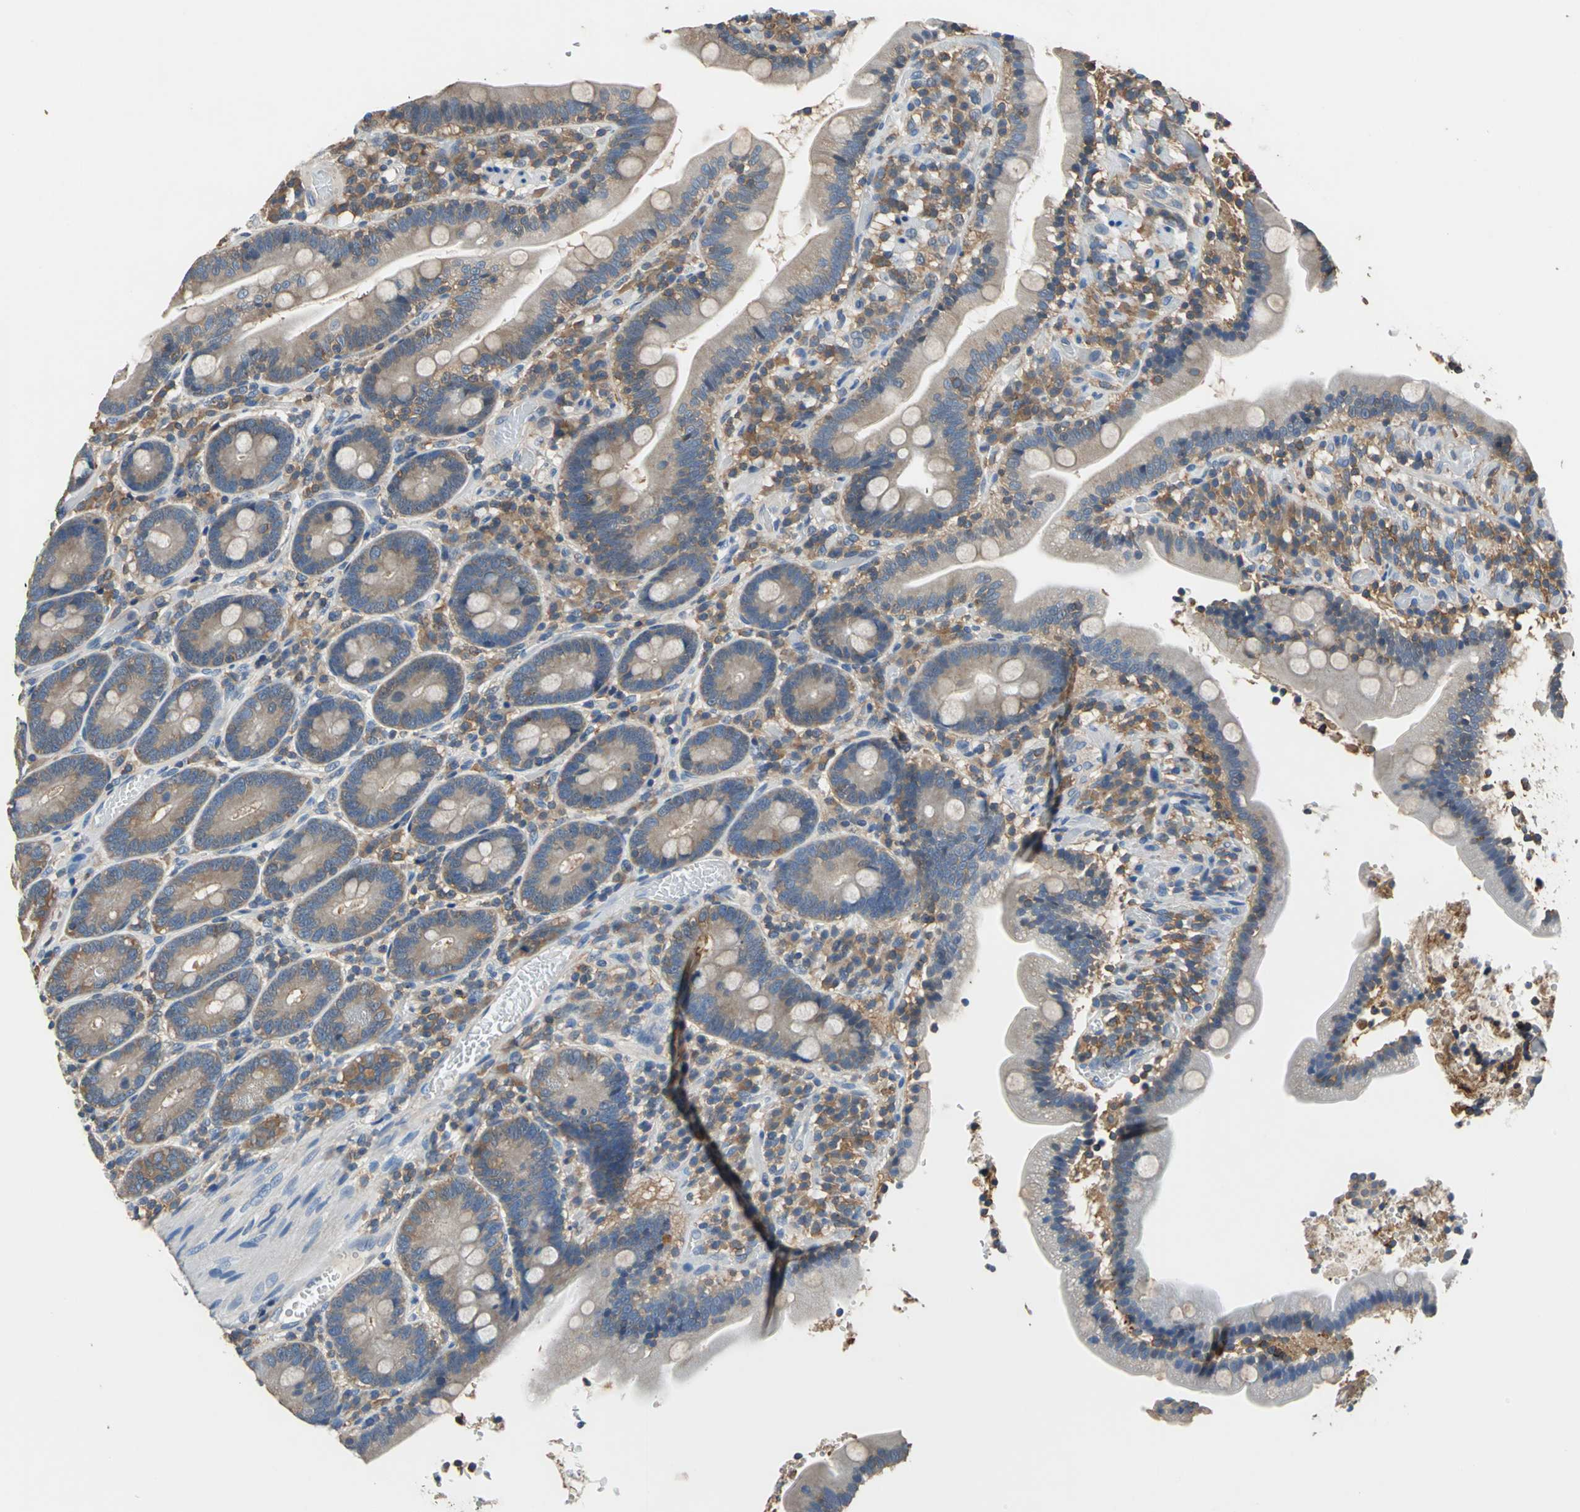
{"staining": {"intensity": "weak", "quantity": ">75%", "location": "cytoplasmic/membranous"}, "tissue": "duodenum", "cell_type": "Glandular cells", "image_type": "normal", "snomed": [{"axis": "morphology", "description": "Normal tissue, NOS"}, {"axis": "topography", "description": "Duodenum"}], "caption": "DAB immunohistochemical staining of unremarkable duodenum demonstrates weak cytoplasmic/membranous protein staining in about >75% of glandular cells.", "gene": "PRKCA", "patient": {"sex": "male", "age": 66}}